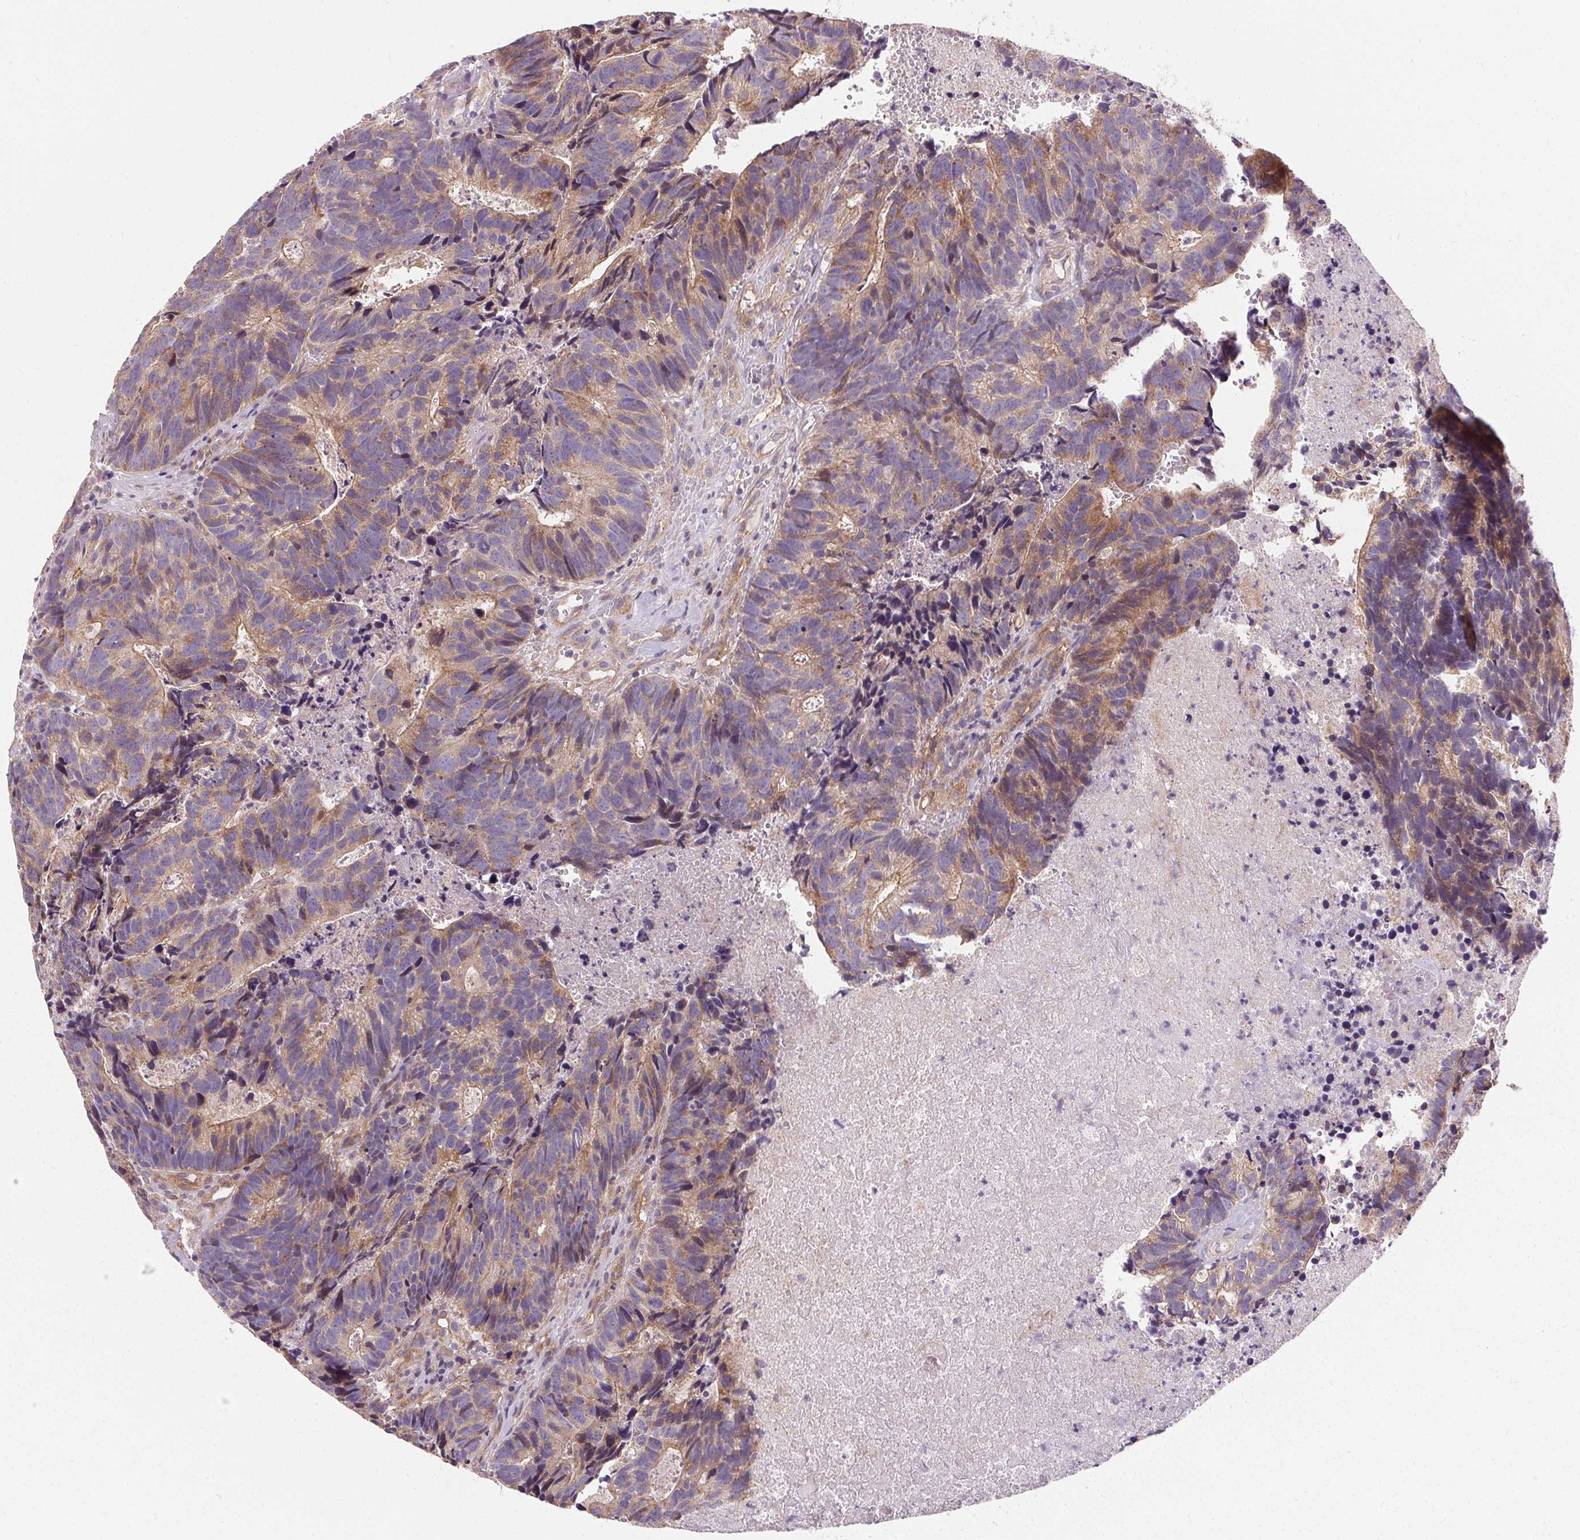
{"staining": {"intensity": "weak", "quantity": "25%-75%", "location": "cytoplasmic/membranous"}, "tissue": "head and neck cancer", "cell_type": "Tumor cells", "image_type": "cancer", "snomed": [{"axis": "morphology", "description": "Adenocarcinoma, NOS"}, {"axis": "topography", "description": "Head-Neck"}], "caption": "IHC (DAB (3,3'-diaminobenzidine)) staining of human head and neck cancer (adenocarcinoma) exhibits weak cytoplasmic/membranous protein staining in about 25%-75% of tumor cells.", "gene": "APLP1", "patient": {"sex": "male", "age": 62}}